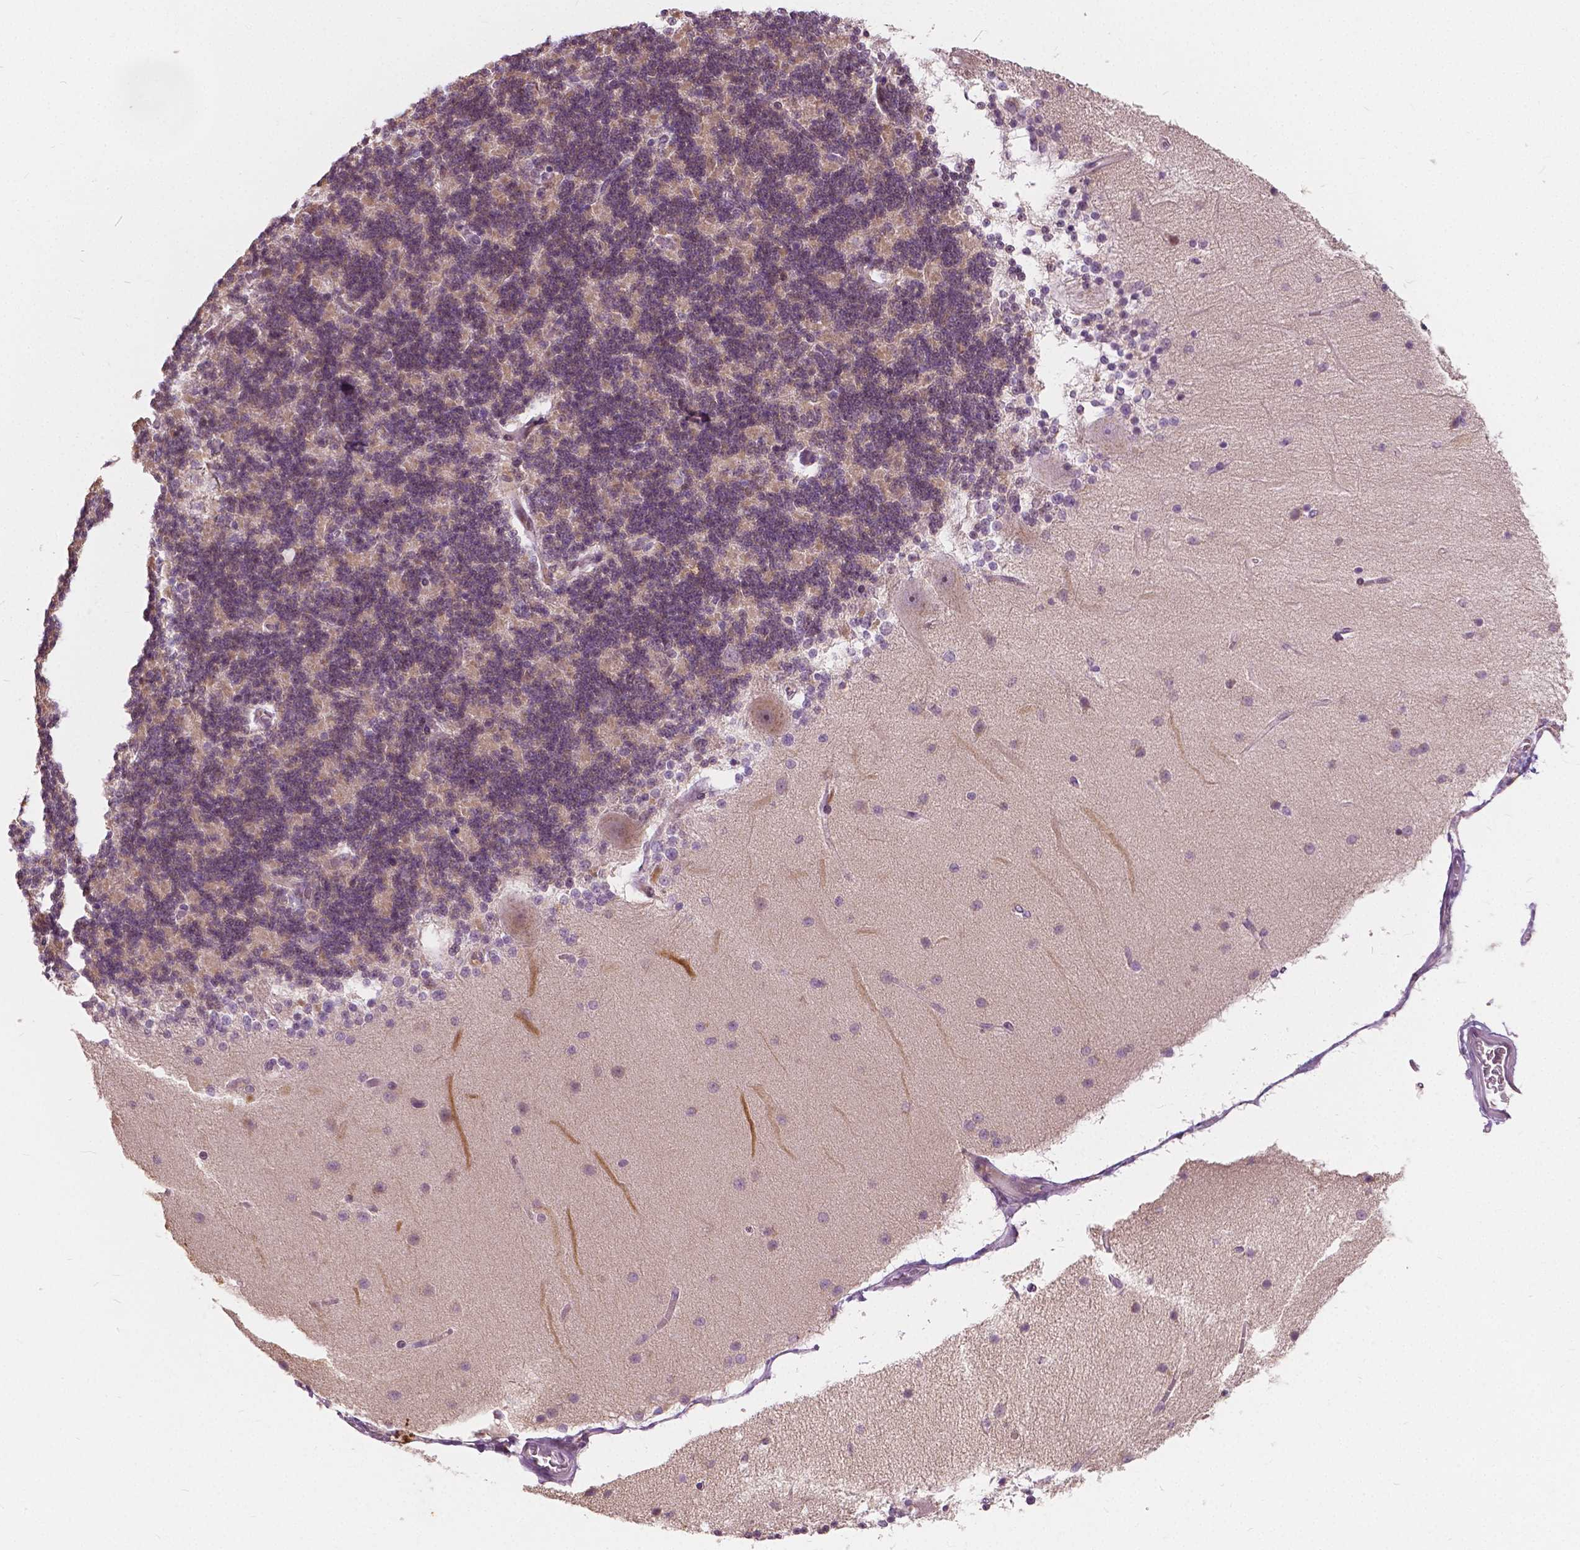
{"staining": {"intensity": "negative", "quantity": "none", "location": "none"}, "tissue": "cerebellum", "cell_type": "Cells in granular layer", "image_type": "normal", "snomed": [{"axis": "morphology", "description": "Normal tissue, NOS"}, {"axis": "topography", "description": "Cerebellum"}], "caption": "Immunohistochemistry (IHC) of normal human cerebellum reveals no expression in cells in granular layer. (DAB (3,3'-diaminobenzidine) immunohistochemistry (IHC), high magnification).", "gene": "DLX6", "patient": {"sex": "female", "age": 54}}